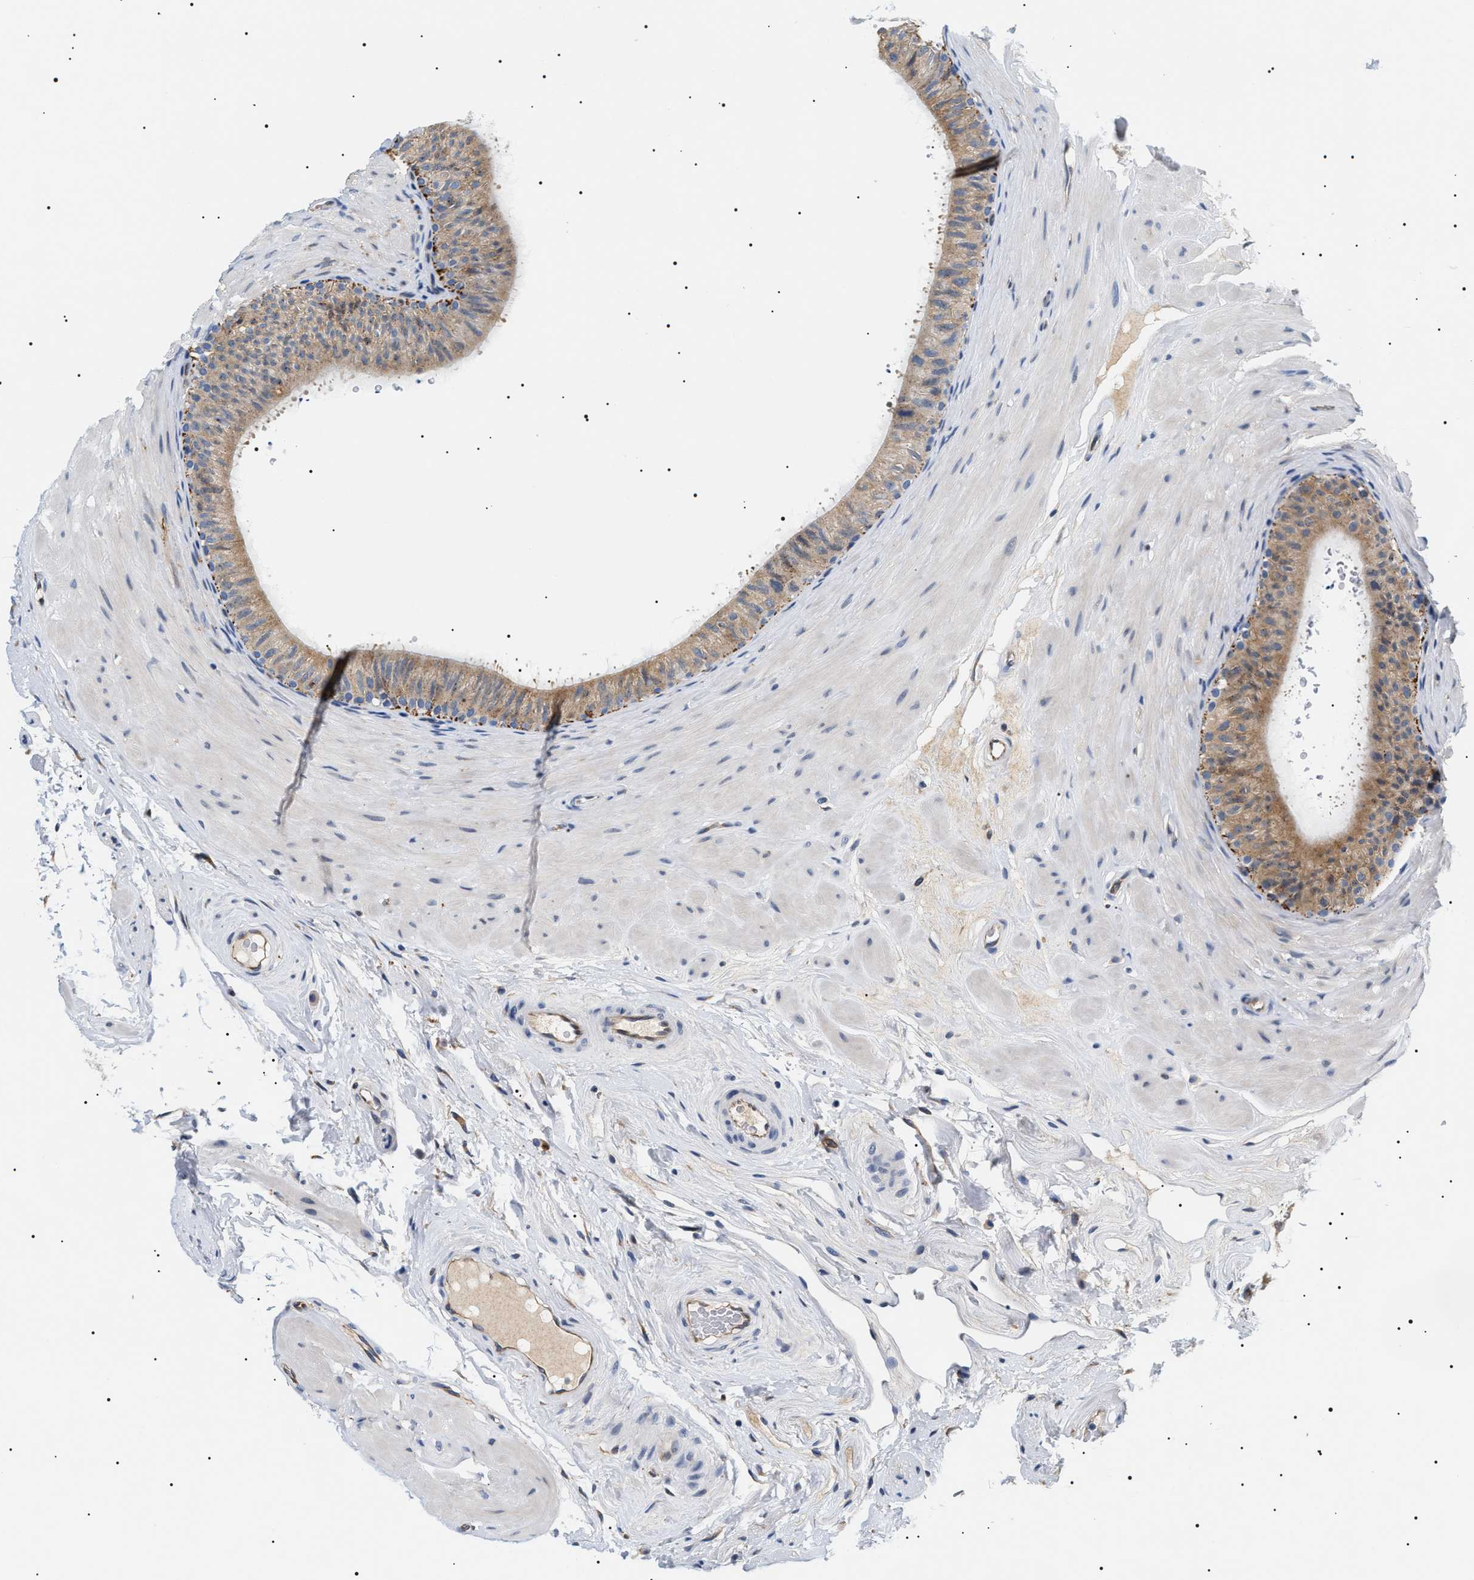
{"staining": {"intensity": "weak", "quantity": ">75%", "location": "cytoplasmic/membranous"}, "tissue": "epididymis", "cell_type": "Glandular cells", "image_type": "normal", "snomed": [{"axis": "morphology", "description": "Normal tissue, NOS"}, {"axis": "topography", "description": "Epididymis"}], "caption": "Epididymis was stained to show a protein in brown. There is low levels of weak cytoplasmic/membranous expression in approximately >75% of glandular cells. (DAB = brown stain, brightfield microscopy at high magnification).", "gene": "HSD17B11", "patient": {"sex": "male", "age": 34}}